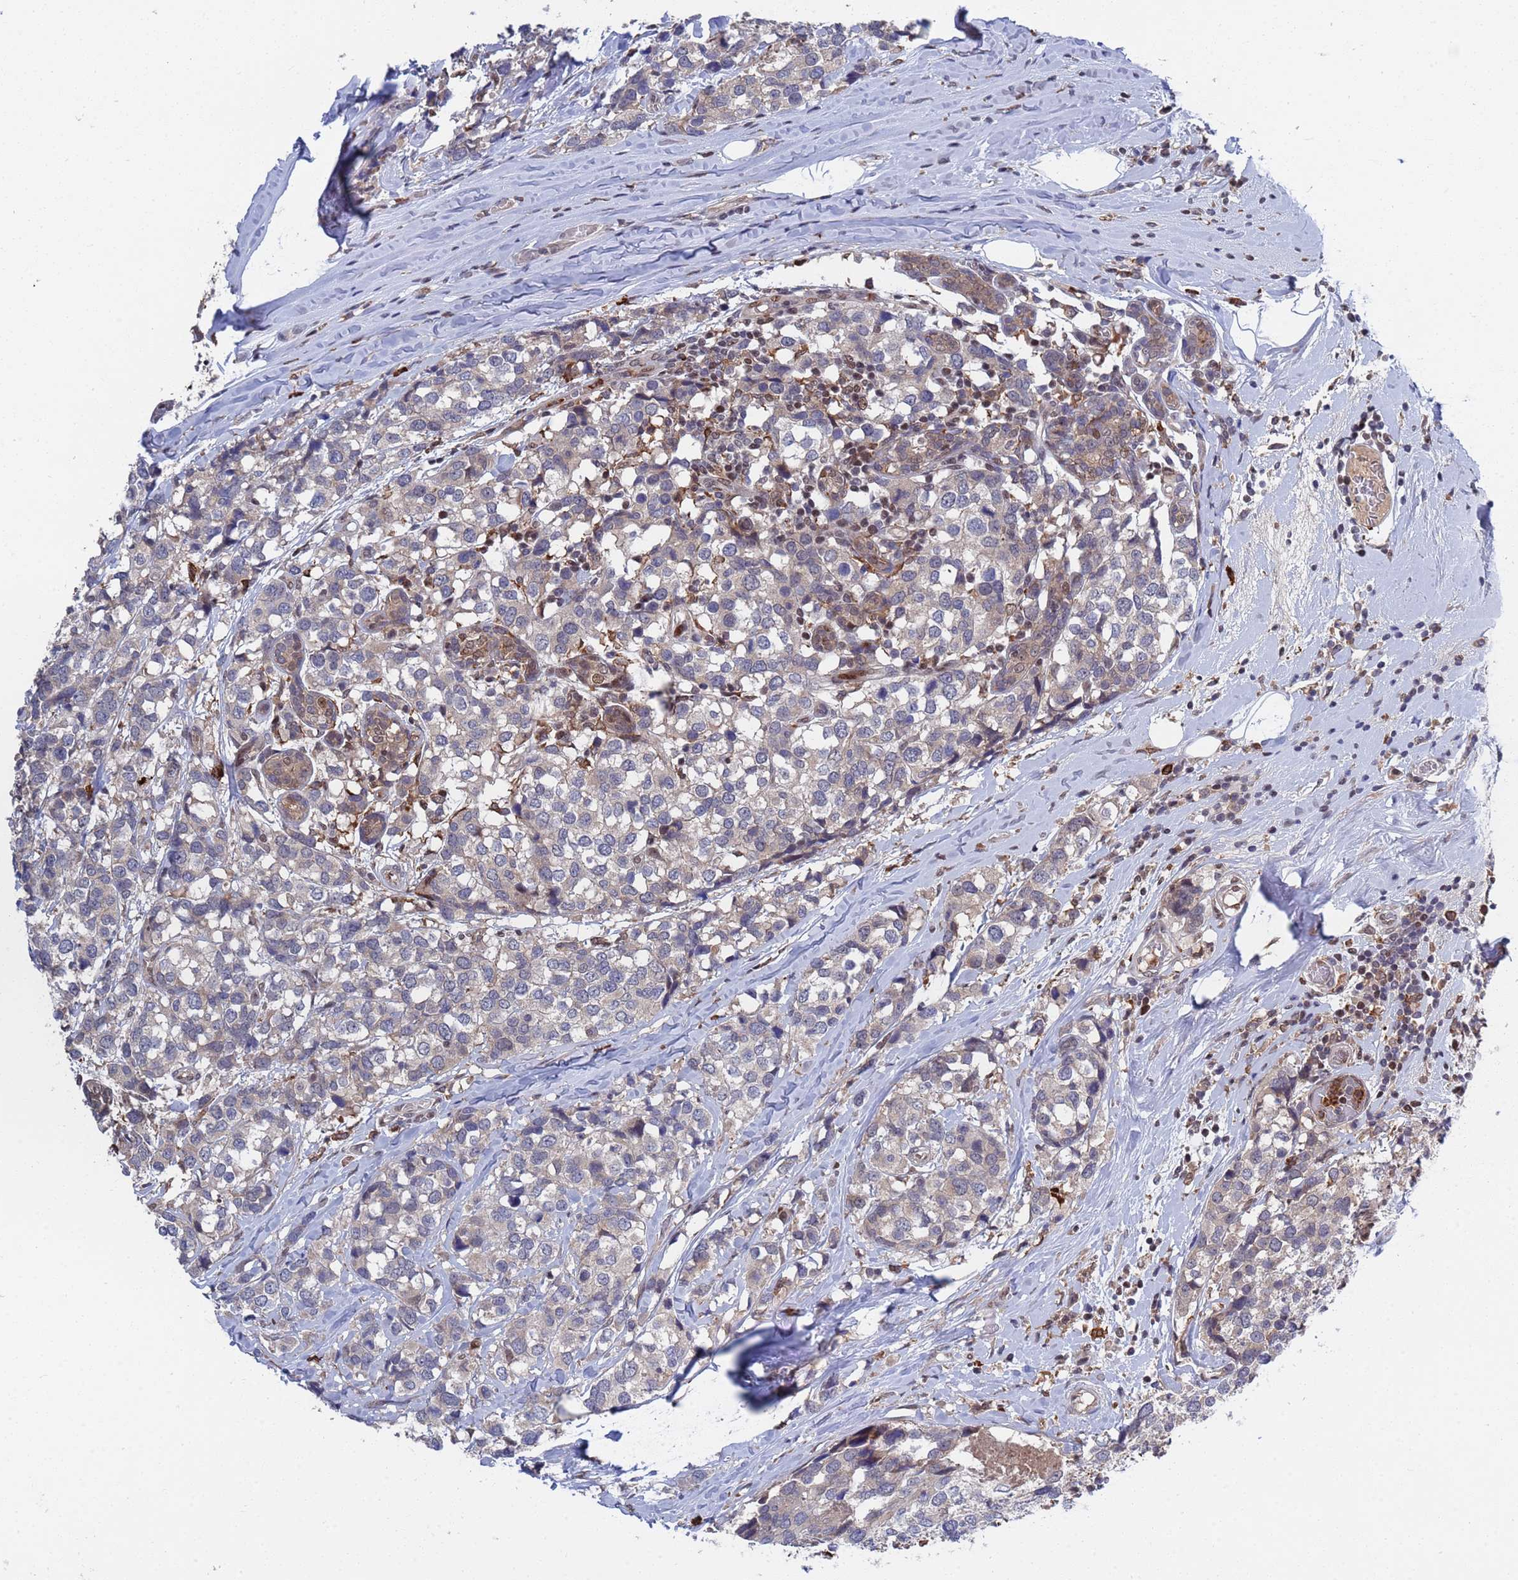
{"staining": {"intensity": "negative", "quantity": "none", "location": "none"}, "tissue": "breast cancer", "cell_type": "Tumor cells", "image_type": "cancer", "snomed": [{"axis": "morphology", "description": "Lobular carcinoma"}, {"axis": "topography", "description": "Breast"}], "caption": "This image is of lobular carcinoma (breast) stained with immunohistochemistry to label a protein in brown with the nuclei are counter-stained blue. There is no expression in tumor cells. The staining was performed using DAB (3,3'-diaminobenzidine) to visualize the protein expression in brown, while the nuclei were stained in blue with hematoxylin (Magnification: 20x).", "gene": "TMBIM6", "patient": {"sex": "female", "age": 59}}